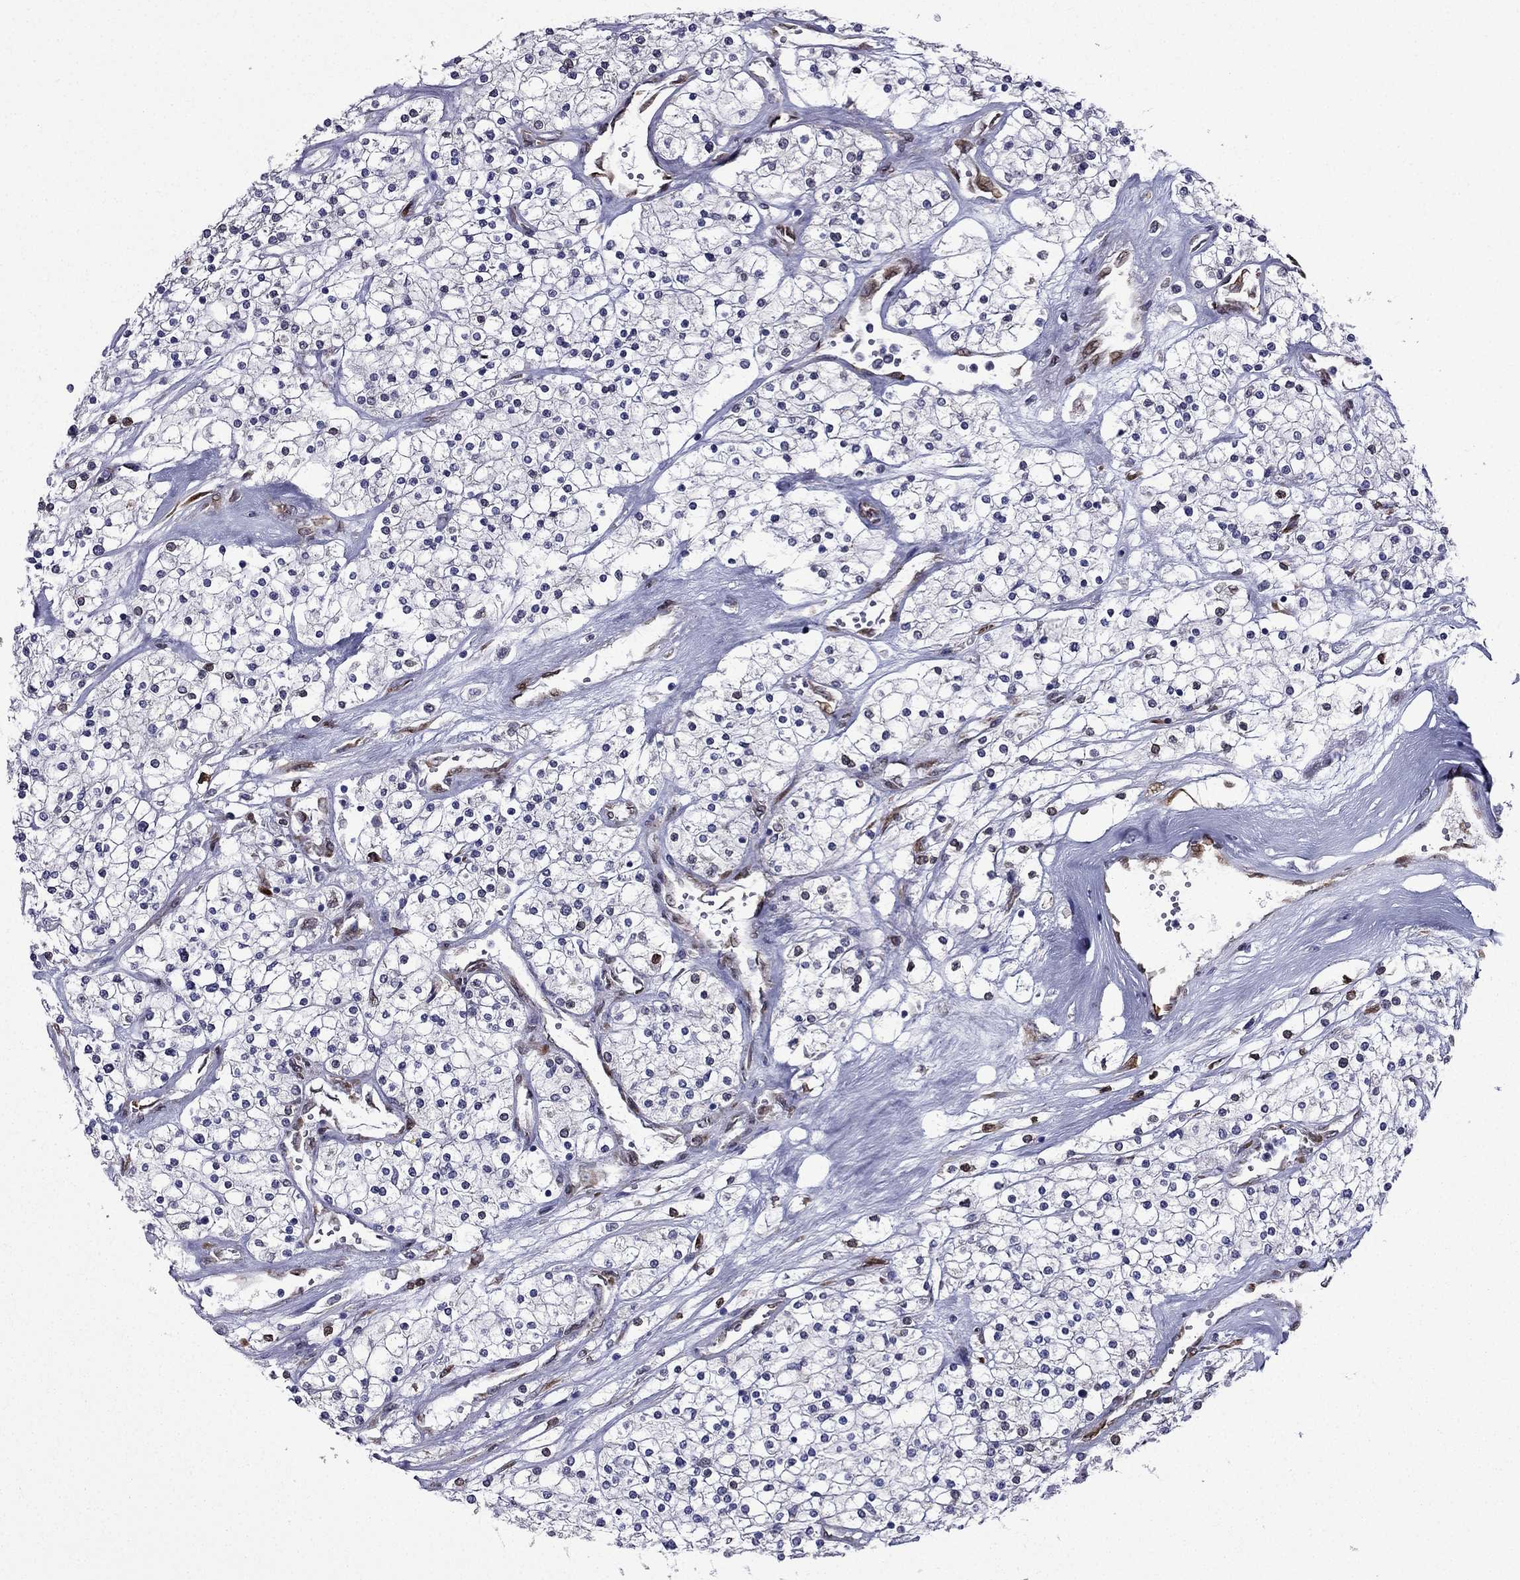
{"staining": {"intensity": "negative", "quantity": "none", "location": "none"}, "tissue": "renal cancer", "cell_type": "Tumor cells", "image_type": "cancer", "snomed": [{"axis": "morphology", "description": "Adenocarcinoma, NOS"}, {"axis": "topography", "description": "Kidney"}], "caption": "Tumor cells are negative for brown protein staining in adenocarcinoma (renal). (Stains: DAB immunohistochemistry (IHC) with hematoxylin counter stain, Microscopy: brightfield microscopy at high magnification).", "gene": "IKBIP", "patient": {"sex": "male", "age": 80}}